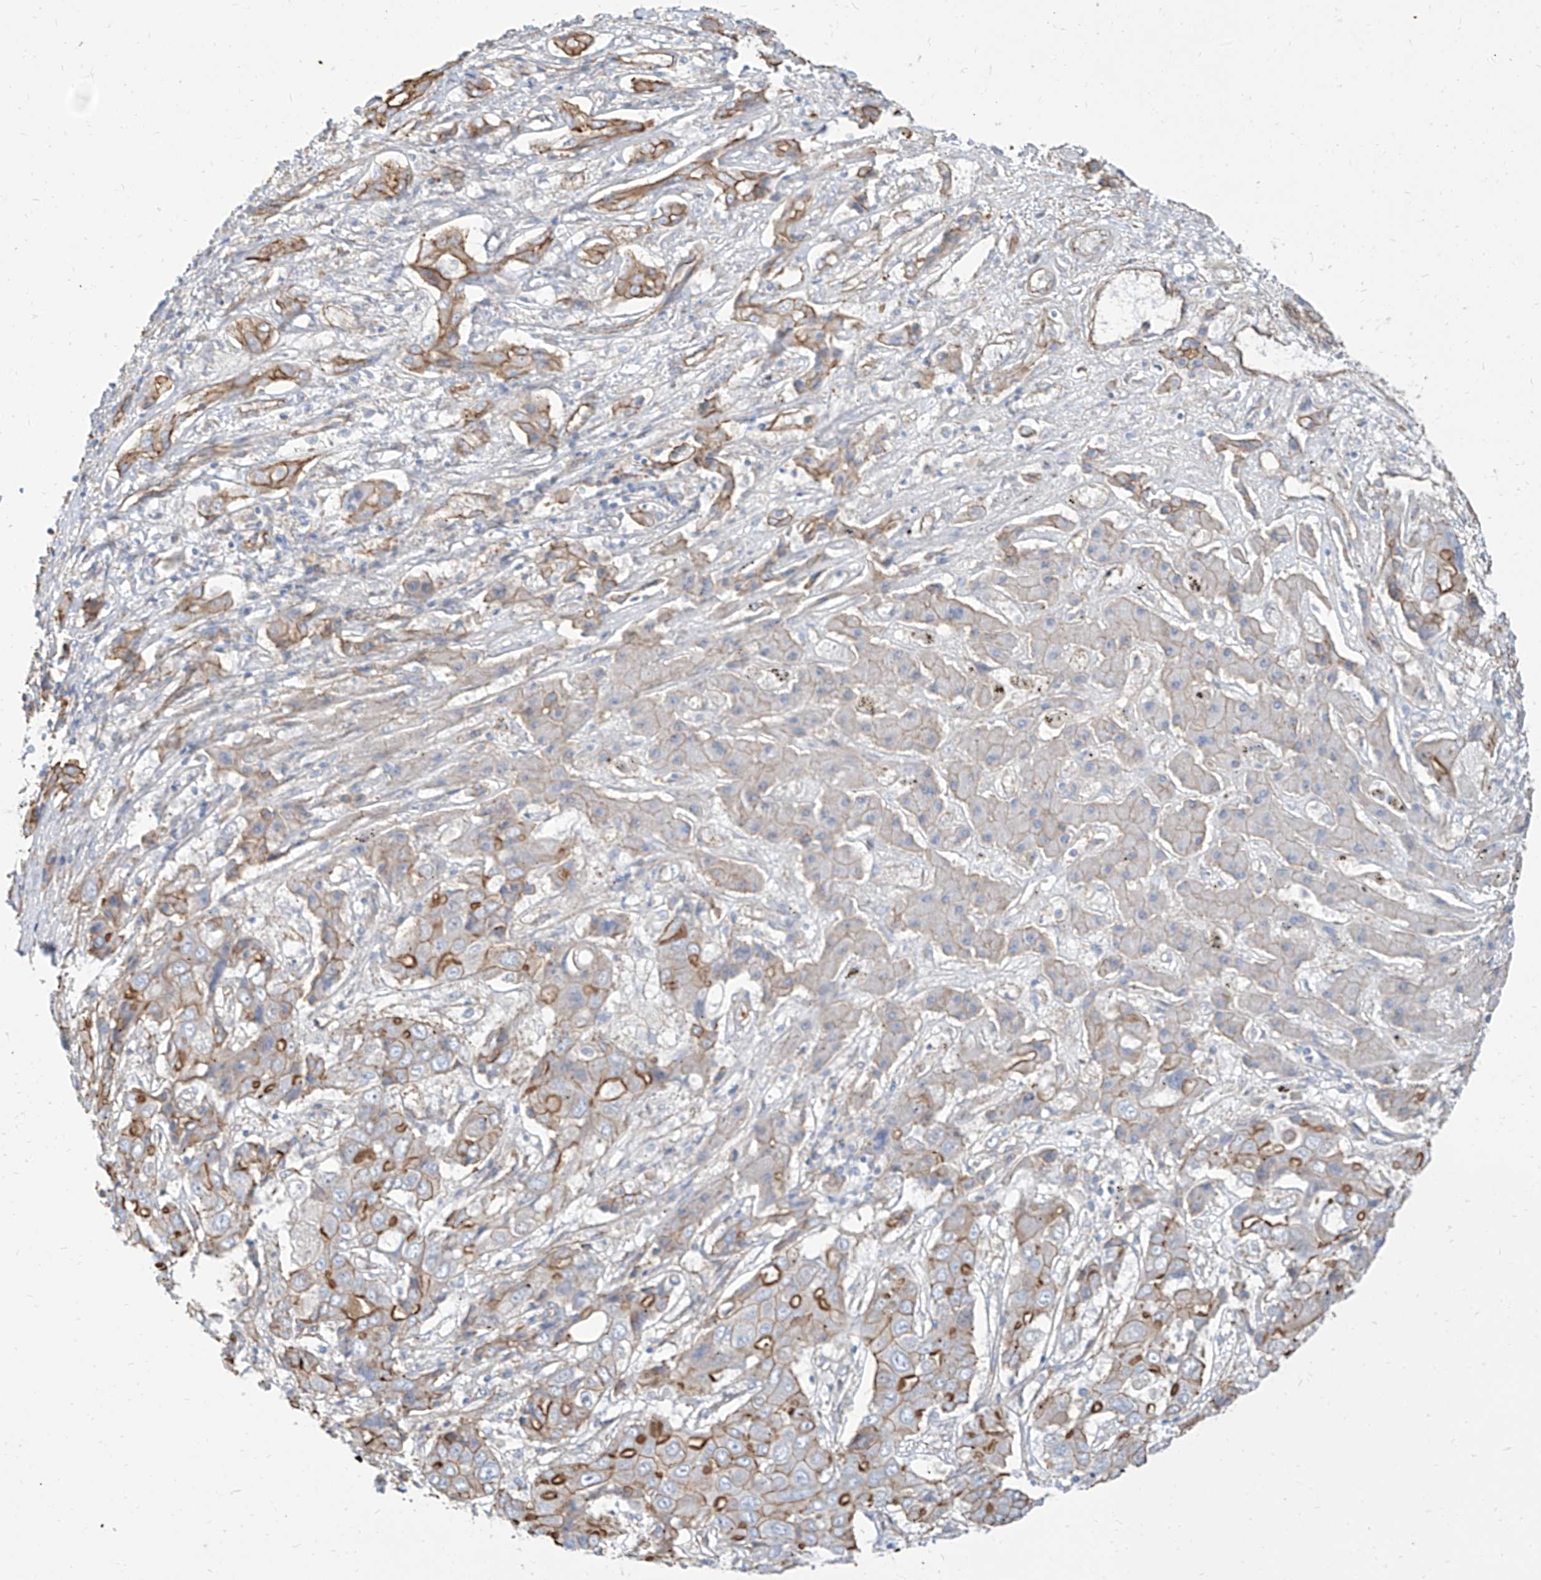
{"staining": {"intensity": "strong", "quantity": "25%-75%", "location": "cytoplasmic/membranous"}, "tissue": "liver cancer", "cell_type": "Tumor cells", "image_type": "cancer", "snomed": [{"axis": "morphology", "description": "Cholangiocarcinoma"}, {"axis": "topography", "description": "Liver"}], "caption": "Protein staining reveals strong cytoplasmic/membranous expression in approximately 25%-75% of tumor cells in liver cholangiocarcinoma.", "gene": "TXLNB", "patient": {"sex": "male", "age": 67}}